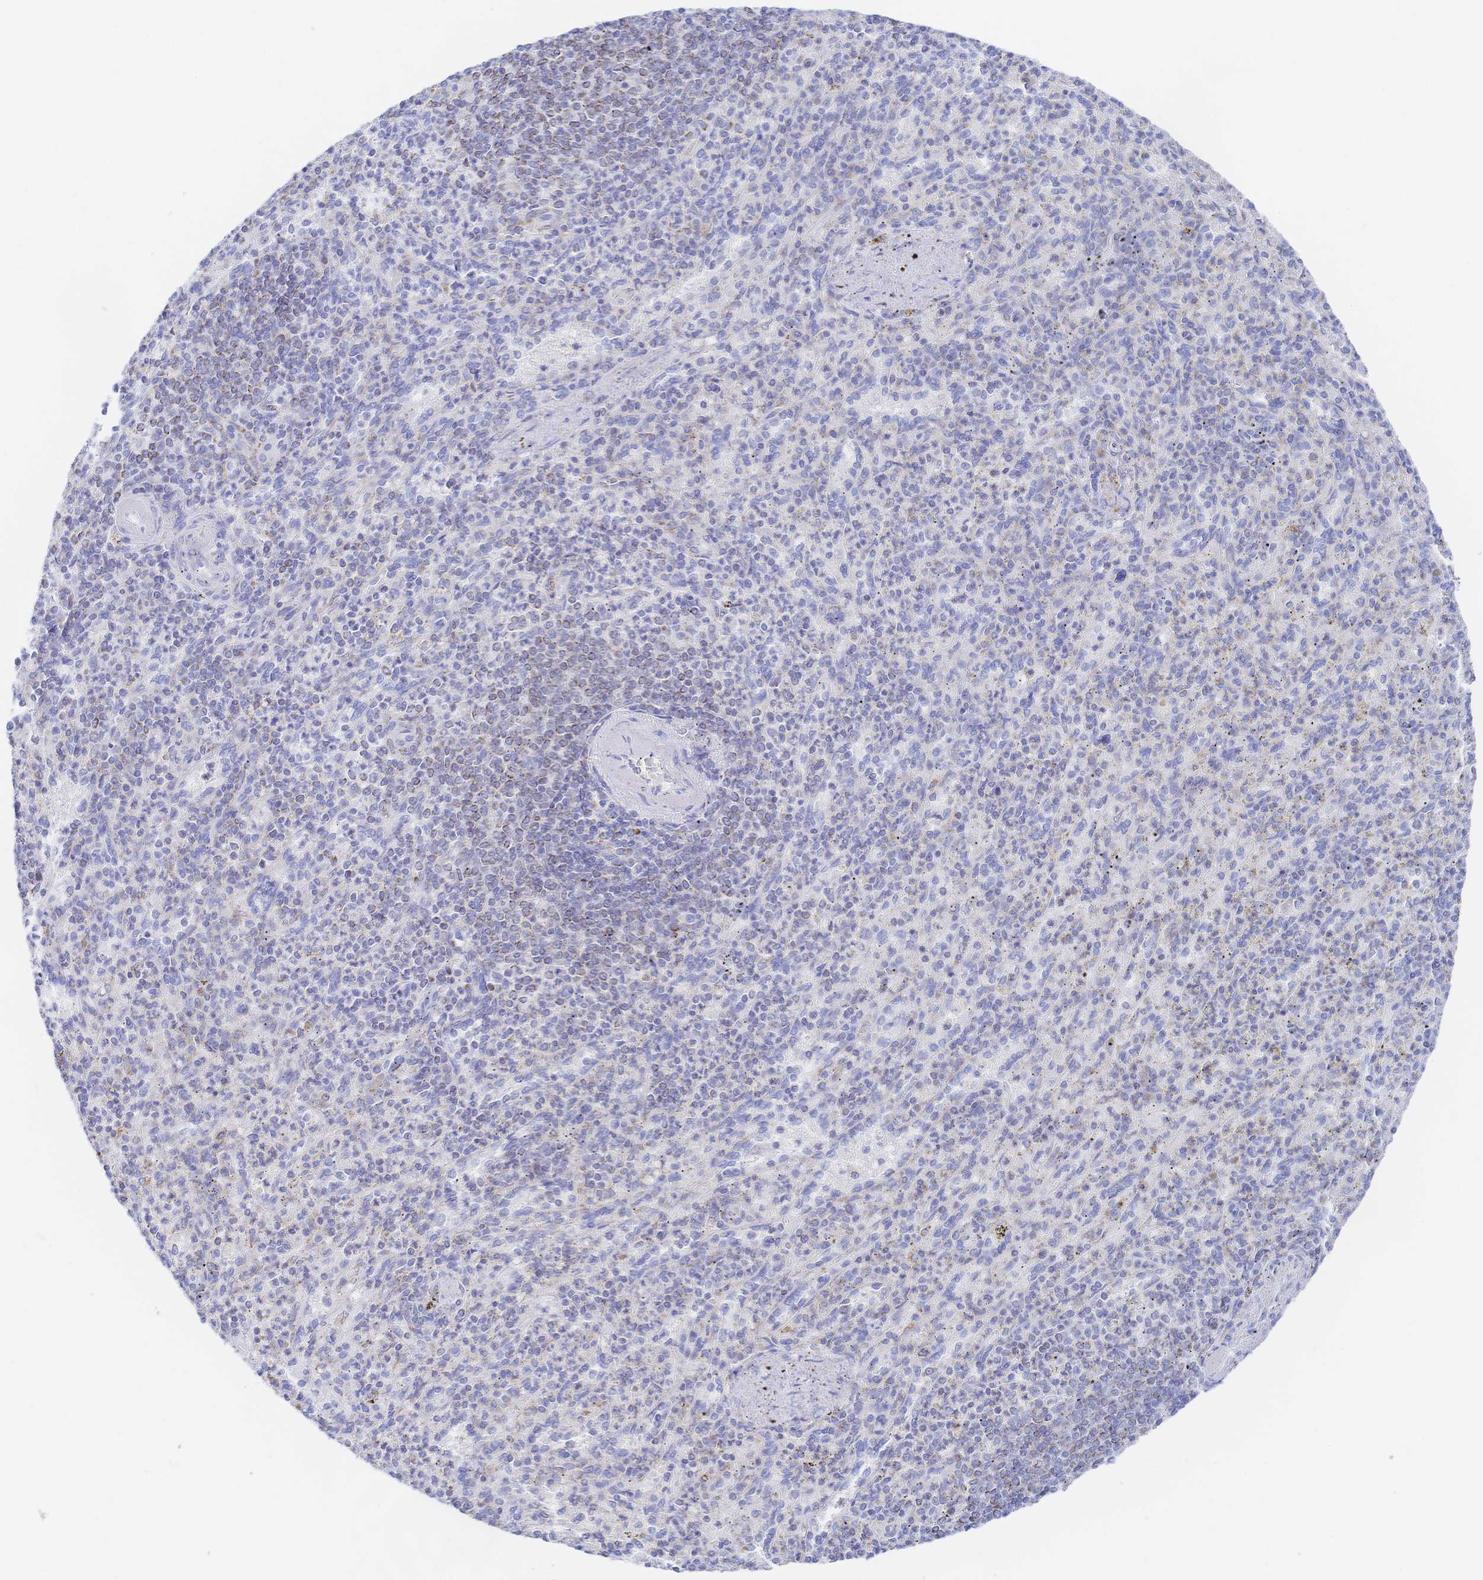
{"staining": {"intensity": "moderate", "quantity": "<25%", "location": "cytoplasmic/membranous"}, "tissue": "spleen", "cell_type": "Cells in red pulp", "image_type": "normal", "snomed": [{"axis": "morphology", "description": "Normal tissue, NOS"}, {"axis": "topography", "description": "Spleen"}], "caption": "Cells in red pulp reveal low levels of moderate cytoplasmic/membranous staining in approximately <25% of cells in unremarkable human spleen. (Stains: DAB in brown, nuclei in blue, Microscopy: brightfield microscopy at high magnification).", "gene": "SYNGR4", "patient": {"sex": "female", "age": 74}}